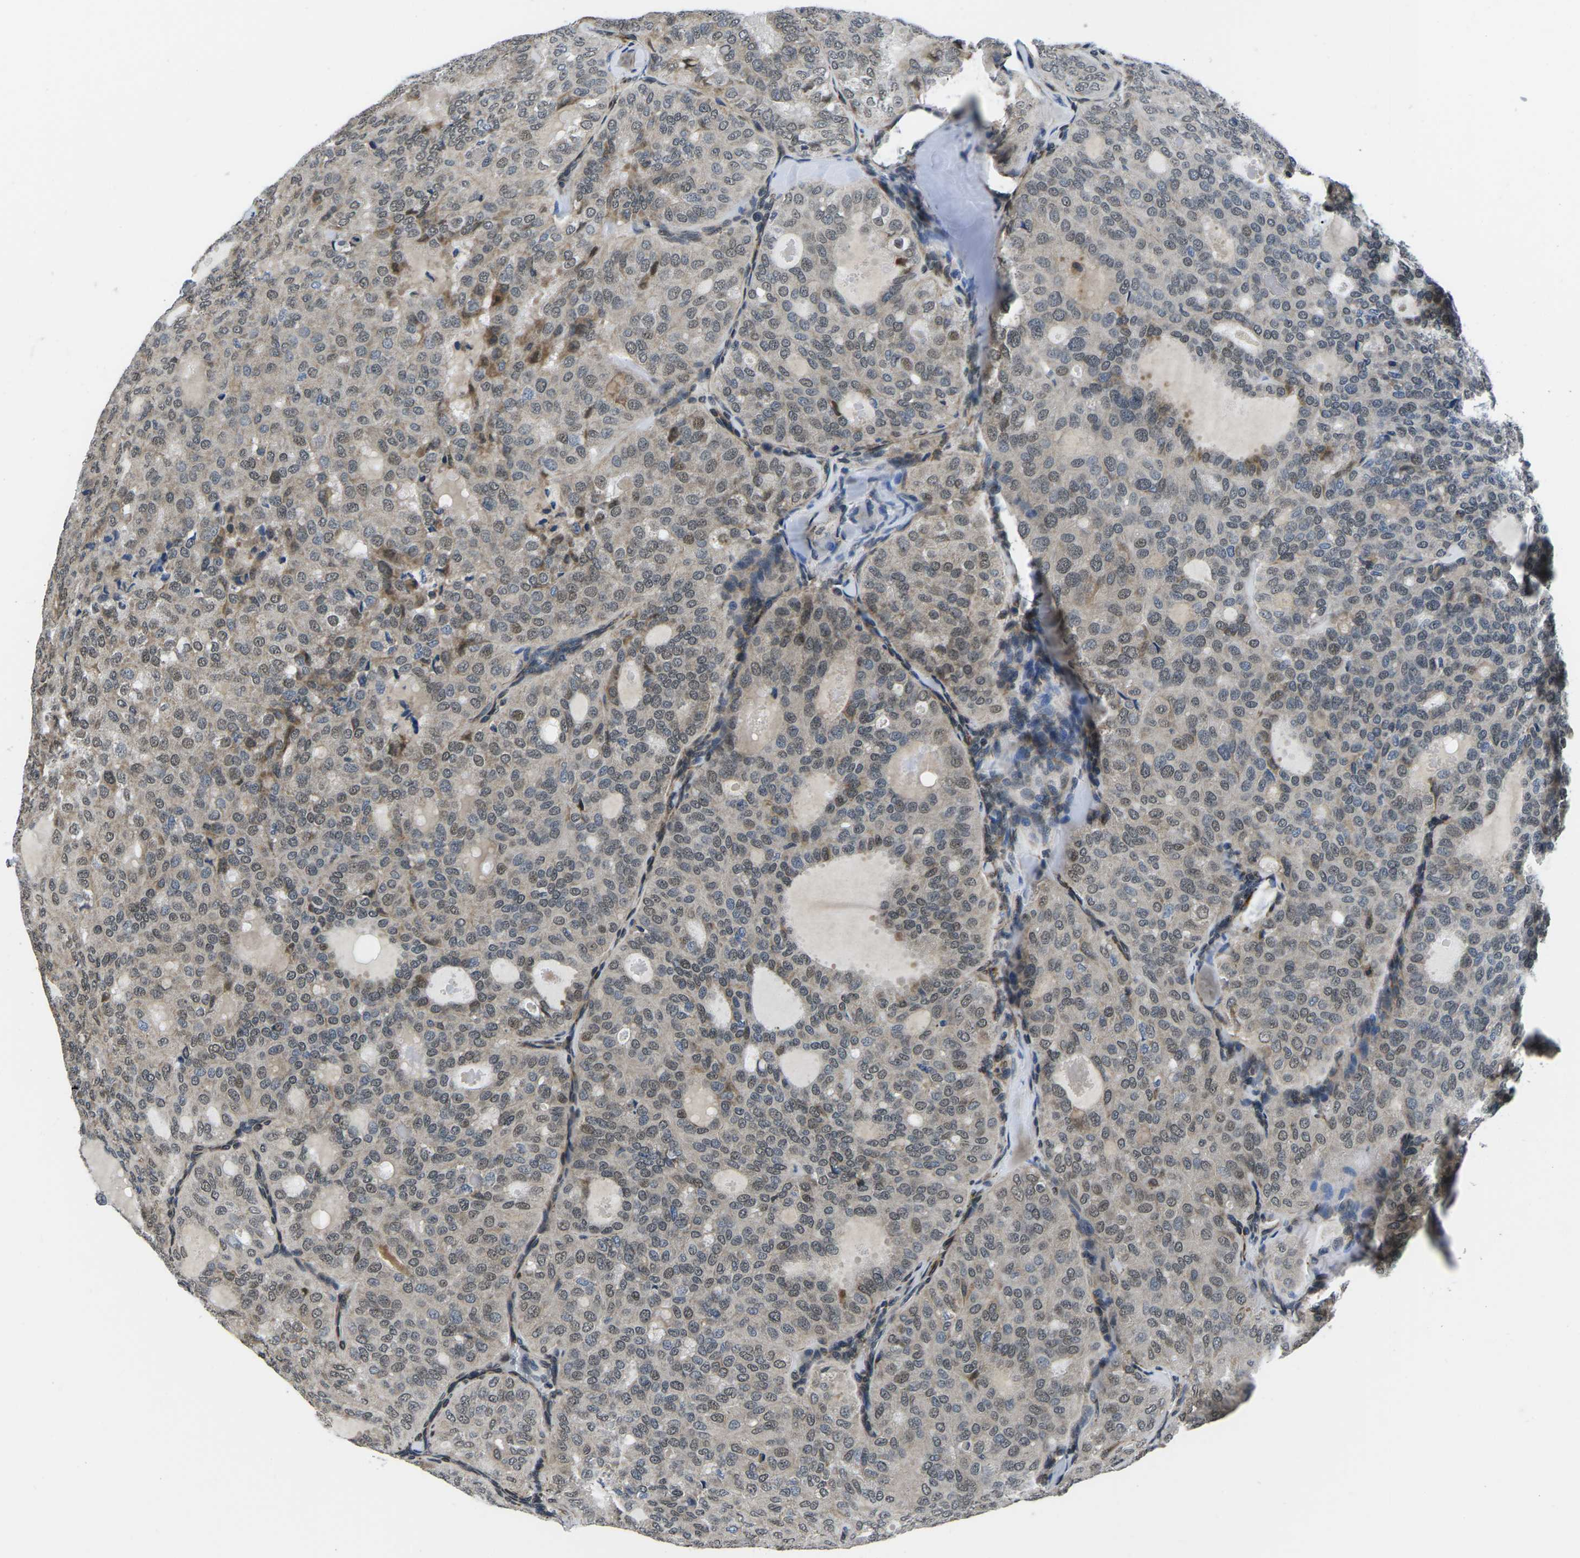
{"staining": {"intensity": "weak", "quantity": ">75%", "location": "cytoplasmic/membranous,nuclear"}, "tissue": "thyroid cancer", "cell_type": "Tumor cells", "image_type": "cancer", "snomed": [{"axis": "morphology", "description": "Follicular adenoma carcinoma, NOS"}, {"axis": "topography", "description": "Thyroid gland"}], "caption": "Immunohistochemistry (IHC) image of follicular adenoma carcinoma (thyroid) stained for a protein (brown), which demonstrates low levels of weak cytoplasmic/membranous and nuclear staining in about >75% of tumor cells.", "gene": "CCNE1", "patient": {"sex": "male", "age": 75}}